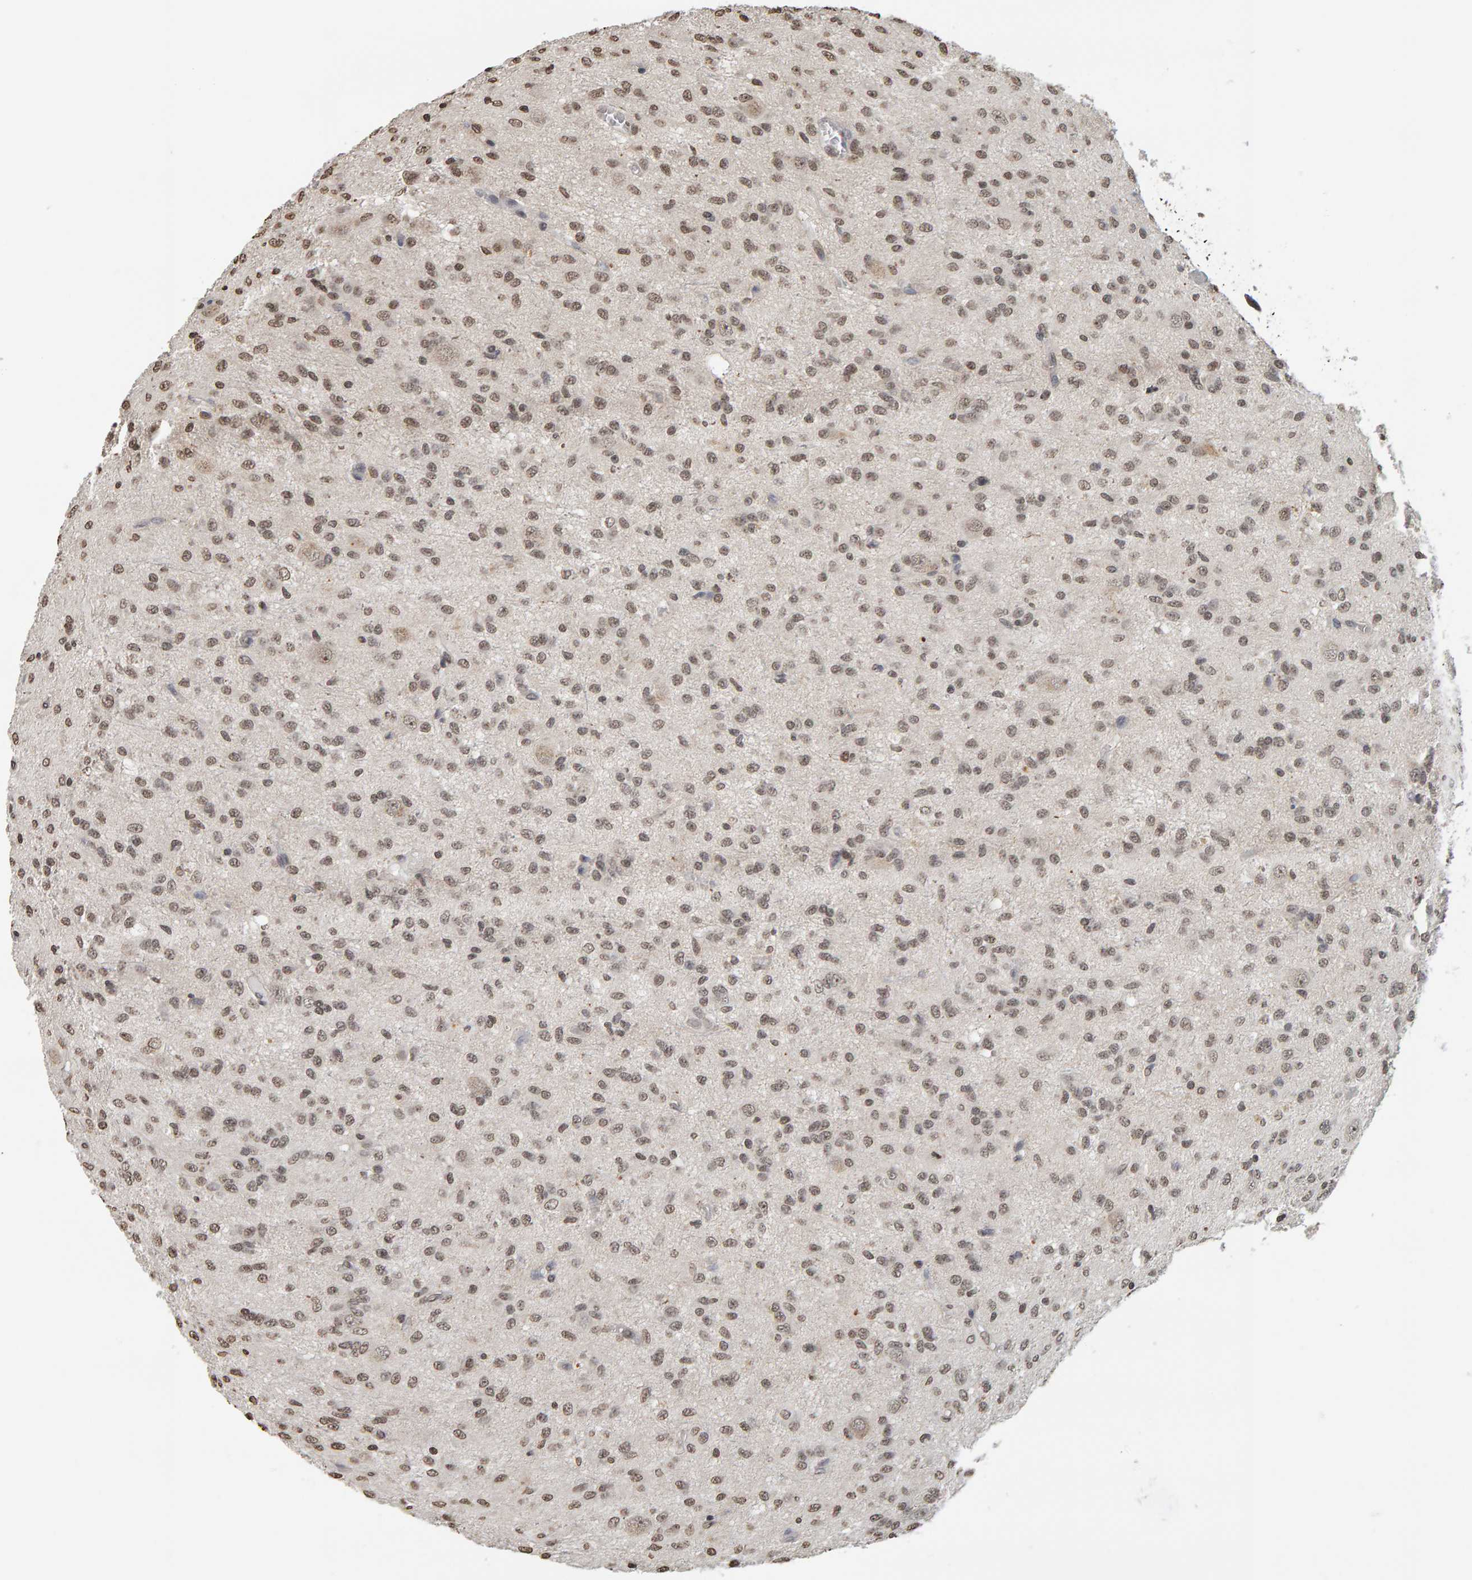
{"staining": {"intensity": "weak", "quantity": ">75%", "location": "nuclear"}, "tissue": "glioma", "cell_type": "Tumor cells", "image_type": "cancer", "snomed": [{"axis": "morphology", "description": "Glioma, malignant, High grade"}, {"axis": "topography", "description": "Brain"}], "caption": "Protein positivity by immunohistochemistry demonstrates weak nuclear positivity in approximately >75% of tumor cells in glioma.", "gene": "AFF4", "patient": {"sex": "female", "age": 59}}